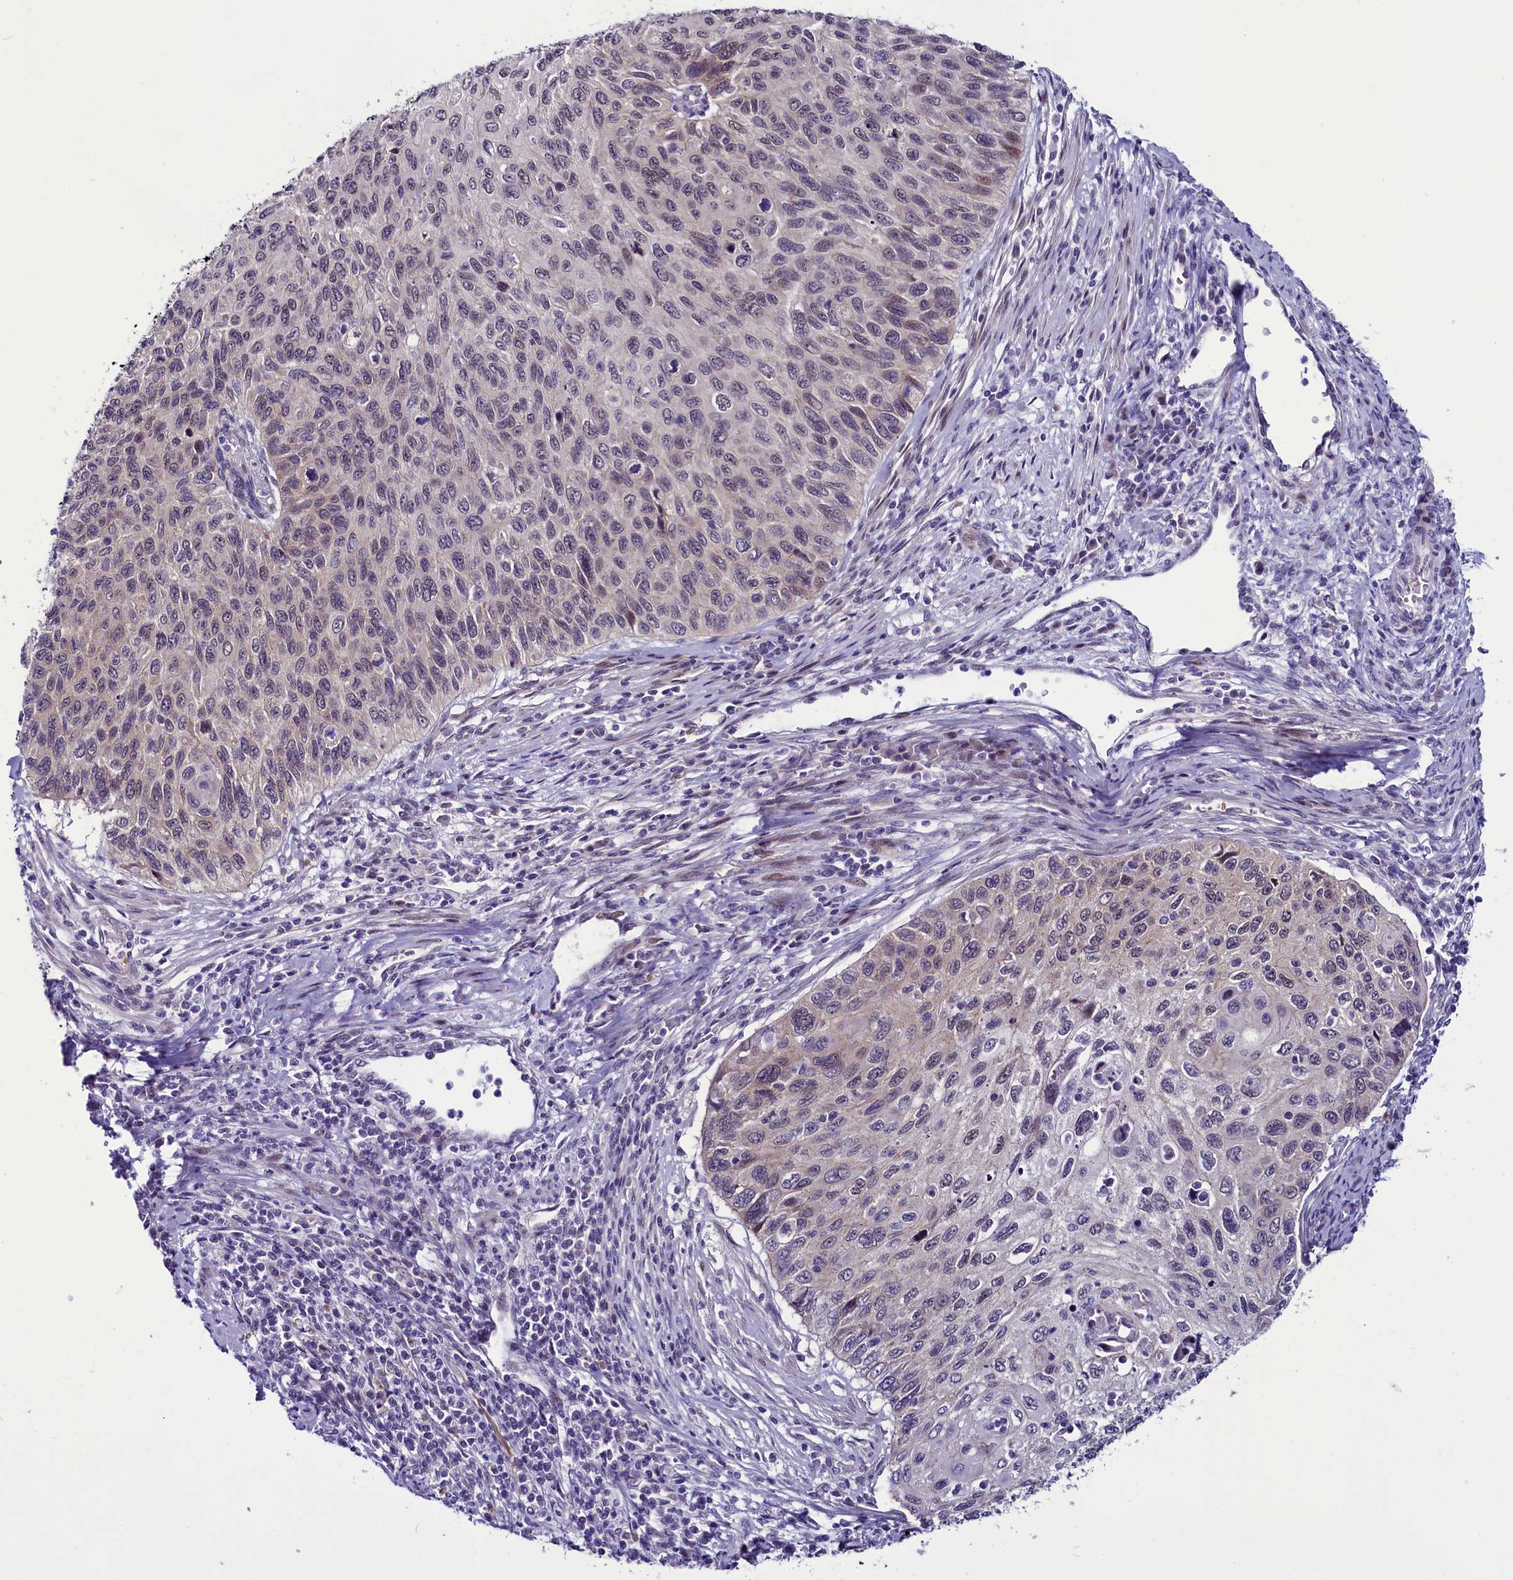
{"staining": {"intensity": "negative", "quantity": "none", "location": "none"}, "tissue": "cervical cancer", "cell_type": "Tumor cells", "image_type": "cancer", "snomed": [{"axis": "morphology", "description": "Squamous cell carcinoma, NOS"}, {"axis": "topography", "description": "Cervix"}], "caption": "The image shows no staining of tumor cells in cervical squamous cell carcinoma. Nuclei are stained in blue.", "gene": "CCDC106", "patient": {"sex": "female", "age": 70}}